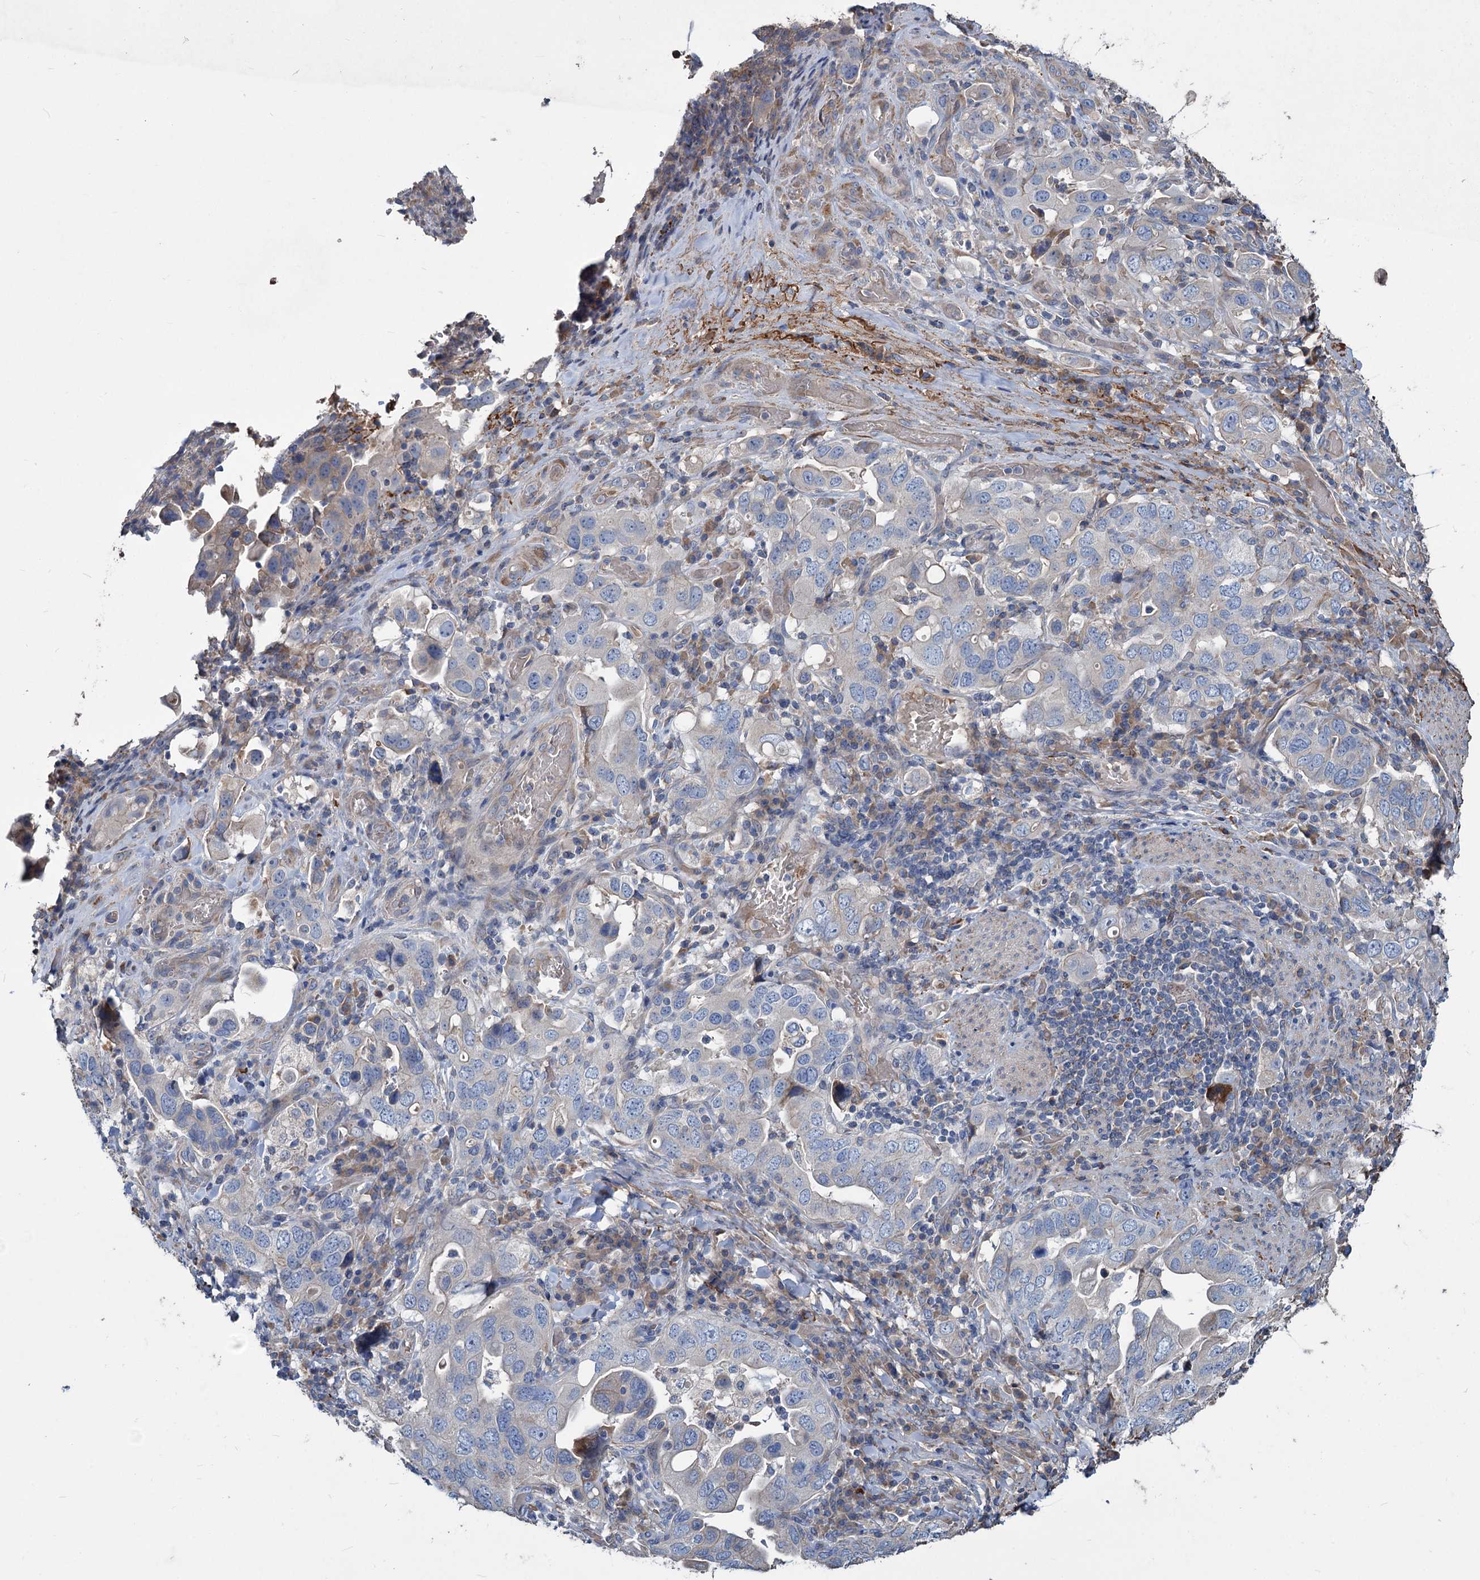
{"staining": {"intensity": "negative", "quantity": "none", "location": "none"}, "tissue": "stomach cancer", "cell_type": "Tumor cells", "image_type": "cancer", "snomed": [{"axis": "morphology", "description": "Adenocarcinoma, NOS"}, {"axis": "topography", "description": "Stomach, upper"}], "caption": "Photomicrograph shows no protein positivity in tumor cells of stomach cancer tissue. Nuclei are stained in blue.", "gene": "URAD", "patient": {"sex": "male", "age": 62}}